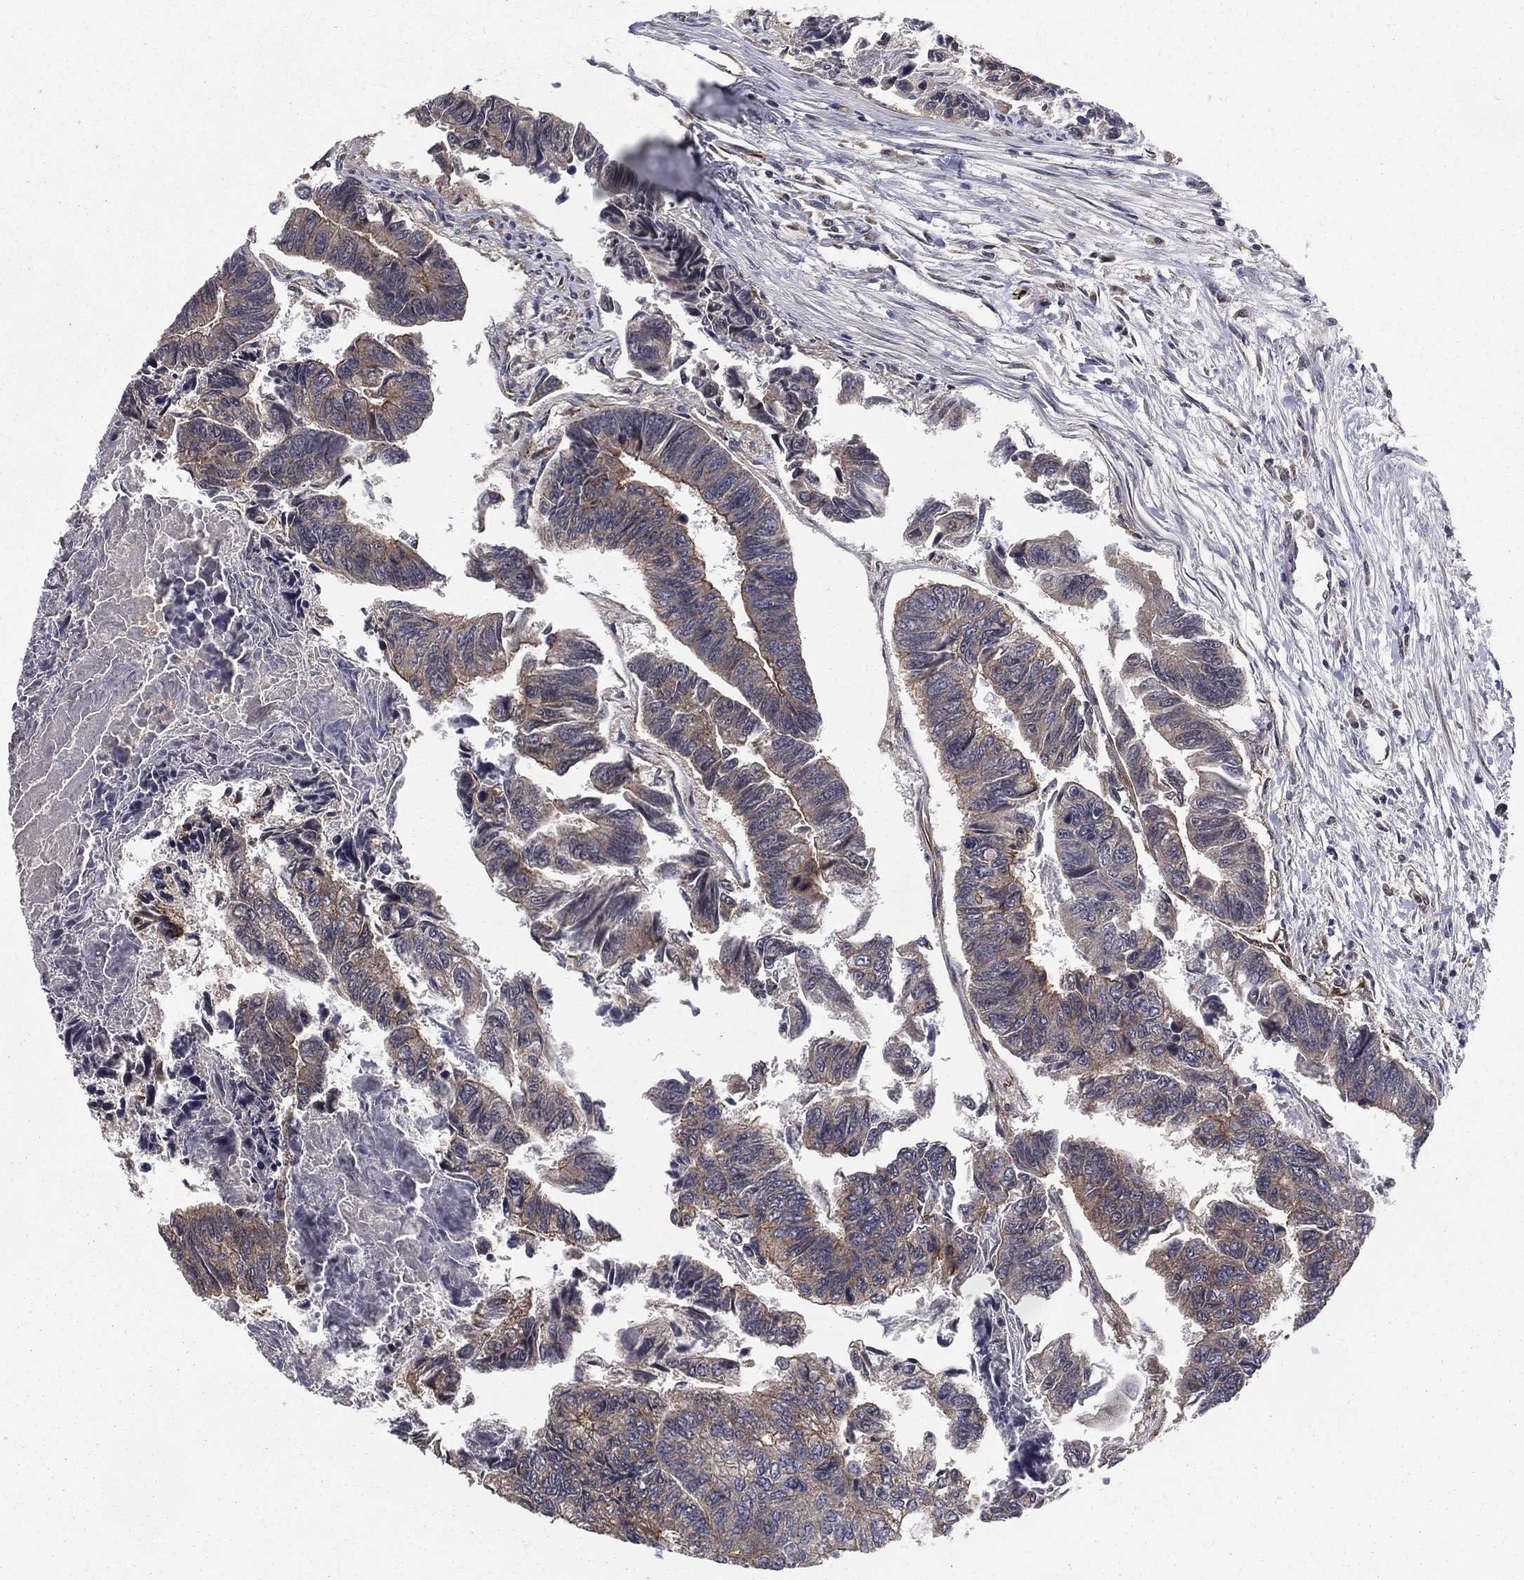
{"staining": {"intensity": "weak", "quantity": "<25%", "location": "cytoplasmic/membranous"}, "tissue": "colorectal cancer", "cell_type": "Tumor cells", "image_type": "cancer", "snomed": [{"axis": "morphology", "description": "Adenocarcinoma, NOS"}, {"axis": "topography", "description": "Colon"}], "caption": "Photomicrograph shows no significant protein staining in tumor cells of colorectal cancer (adenocarcinoma).", "gene": "CERT1", "patient": {"sex": "female", "age": 65}}